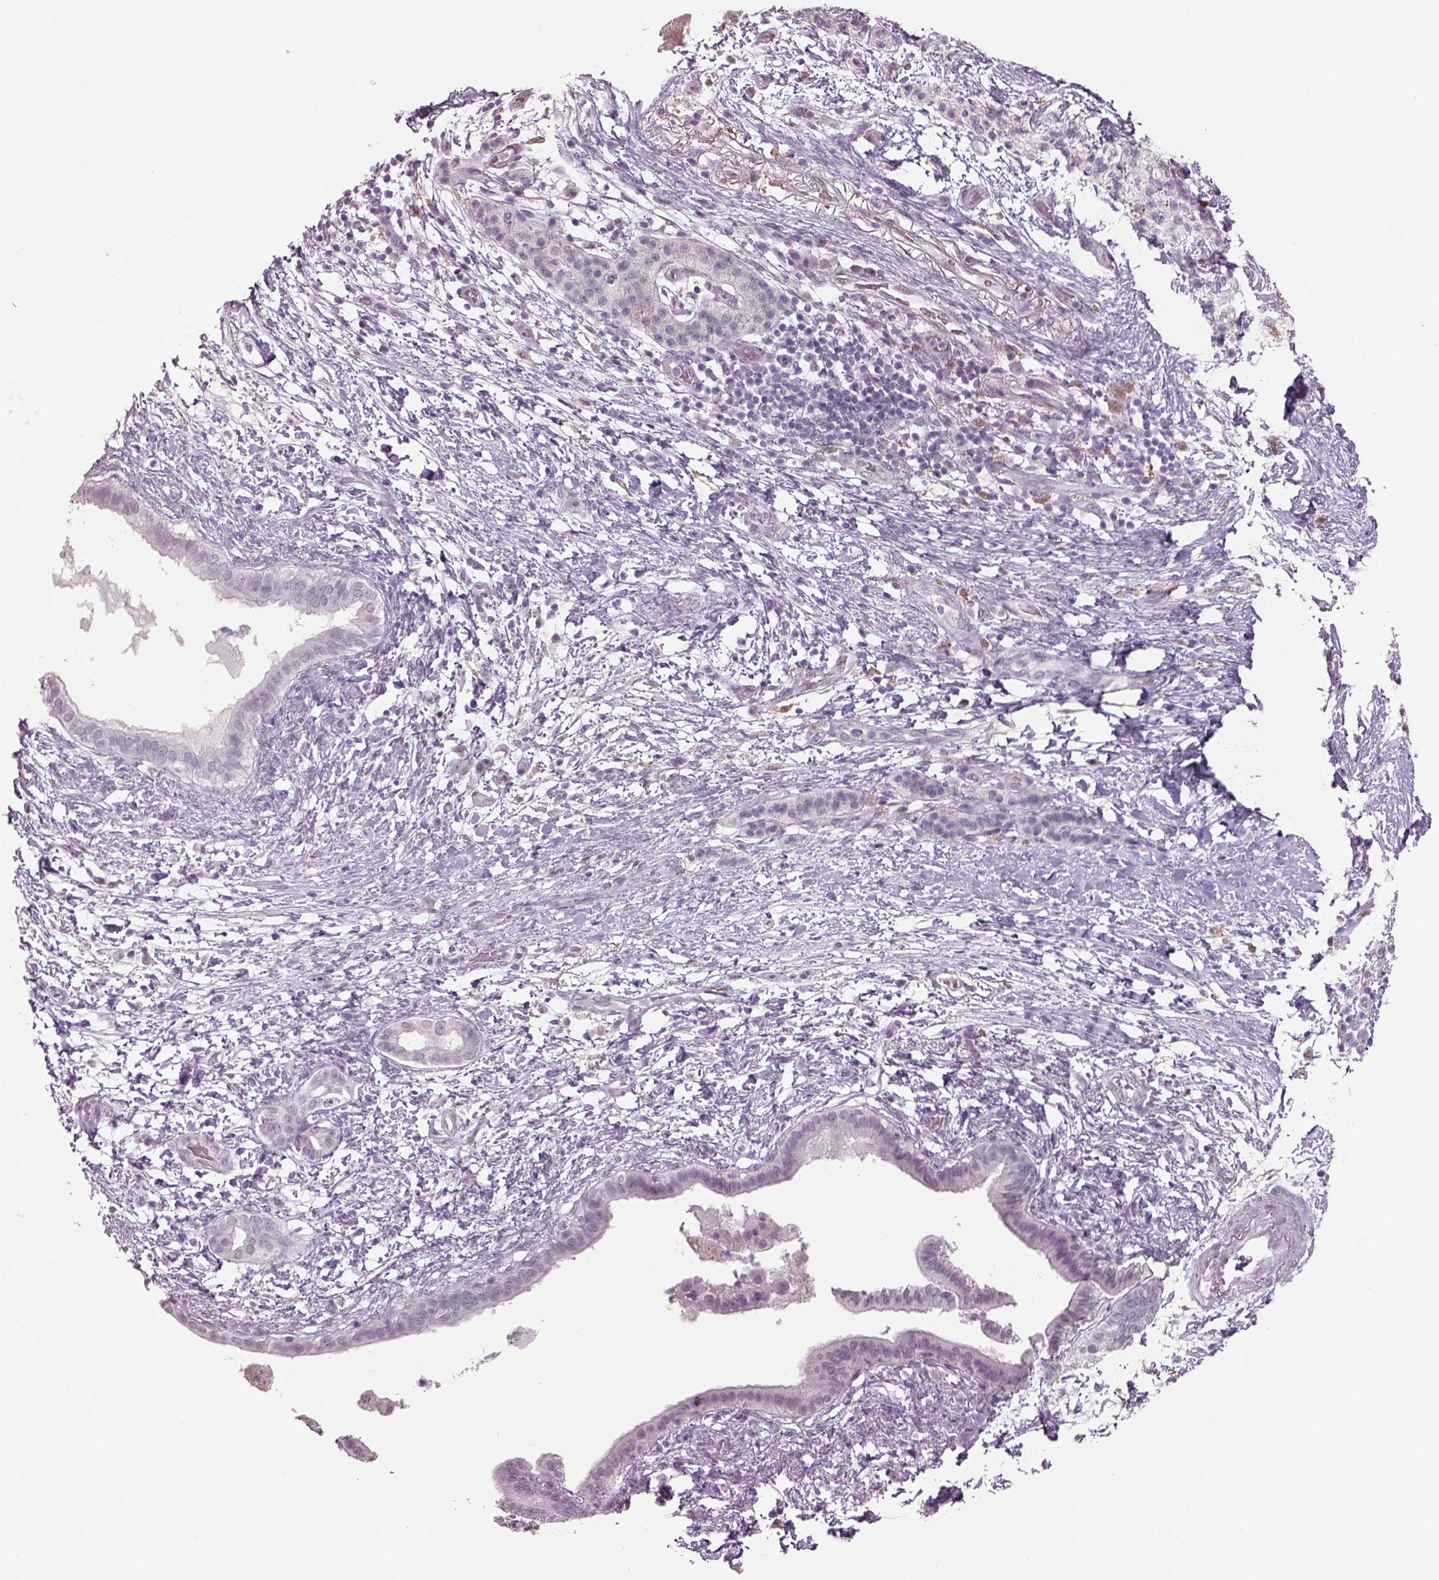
{"staining": {"intensity": "negative", "quantity": "none", "location": "none"}, "tissue": "pancreatic cancer", "cell_type": "Tumor cells", "image_type": "cancer", "snomed": [{"axis": "morphology", "description": "Adenocarcinoma, NOS"}, {"axis": "topography", "description": "Pancreas"}], "caption": "Immunohistochemistry image of adenocarcinoma (pancreatic) stained for a protein (brown), which exhibits no expression in tumor cells.", "gene": "NAT8", "patient": {"sex": "female", "age": 72}}